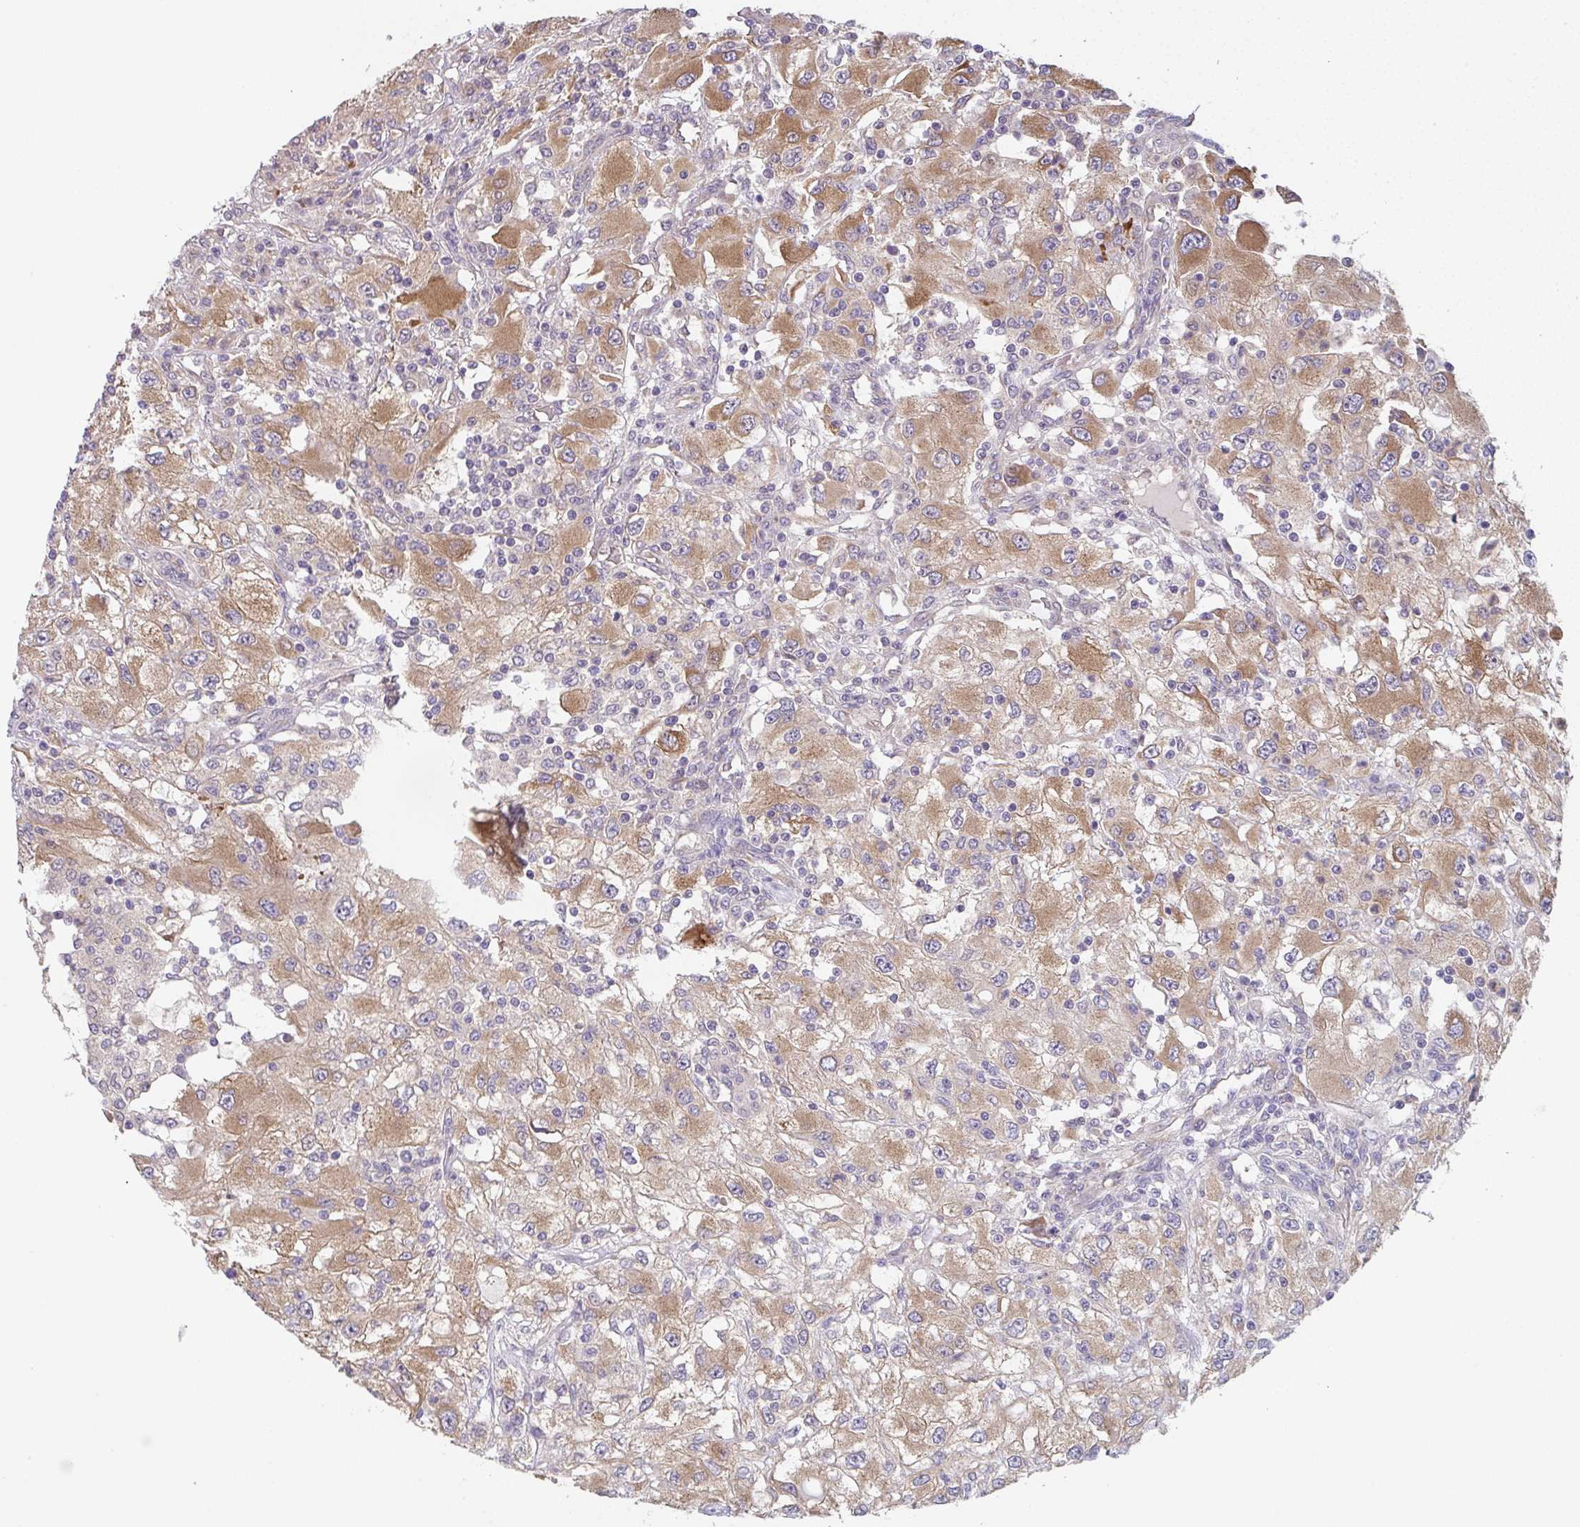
{"staining": {"intensity": "moderate", "quantity": ">75%", "location": "cytoplasmic/membranous"}, "tissue": "renal cancer", "cell_type": "Tumor cells", "image_type": "cancer", "snomed": [{"axis": "morphology", "description": "Adenocarcinoma, NOS"}, {"axis": "topography", "description": "Kidney"}], "caption": "Moderate cytoplasmic/membranous staining for a protein is present in approximately >75% of tumor cells of adenocarcinoma (renal) using immunohistochemistry (IHC).", "gene": "TSPAN31", "patient": {"sex": "female", "age": 67}}